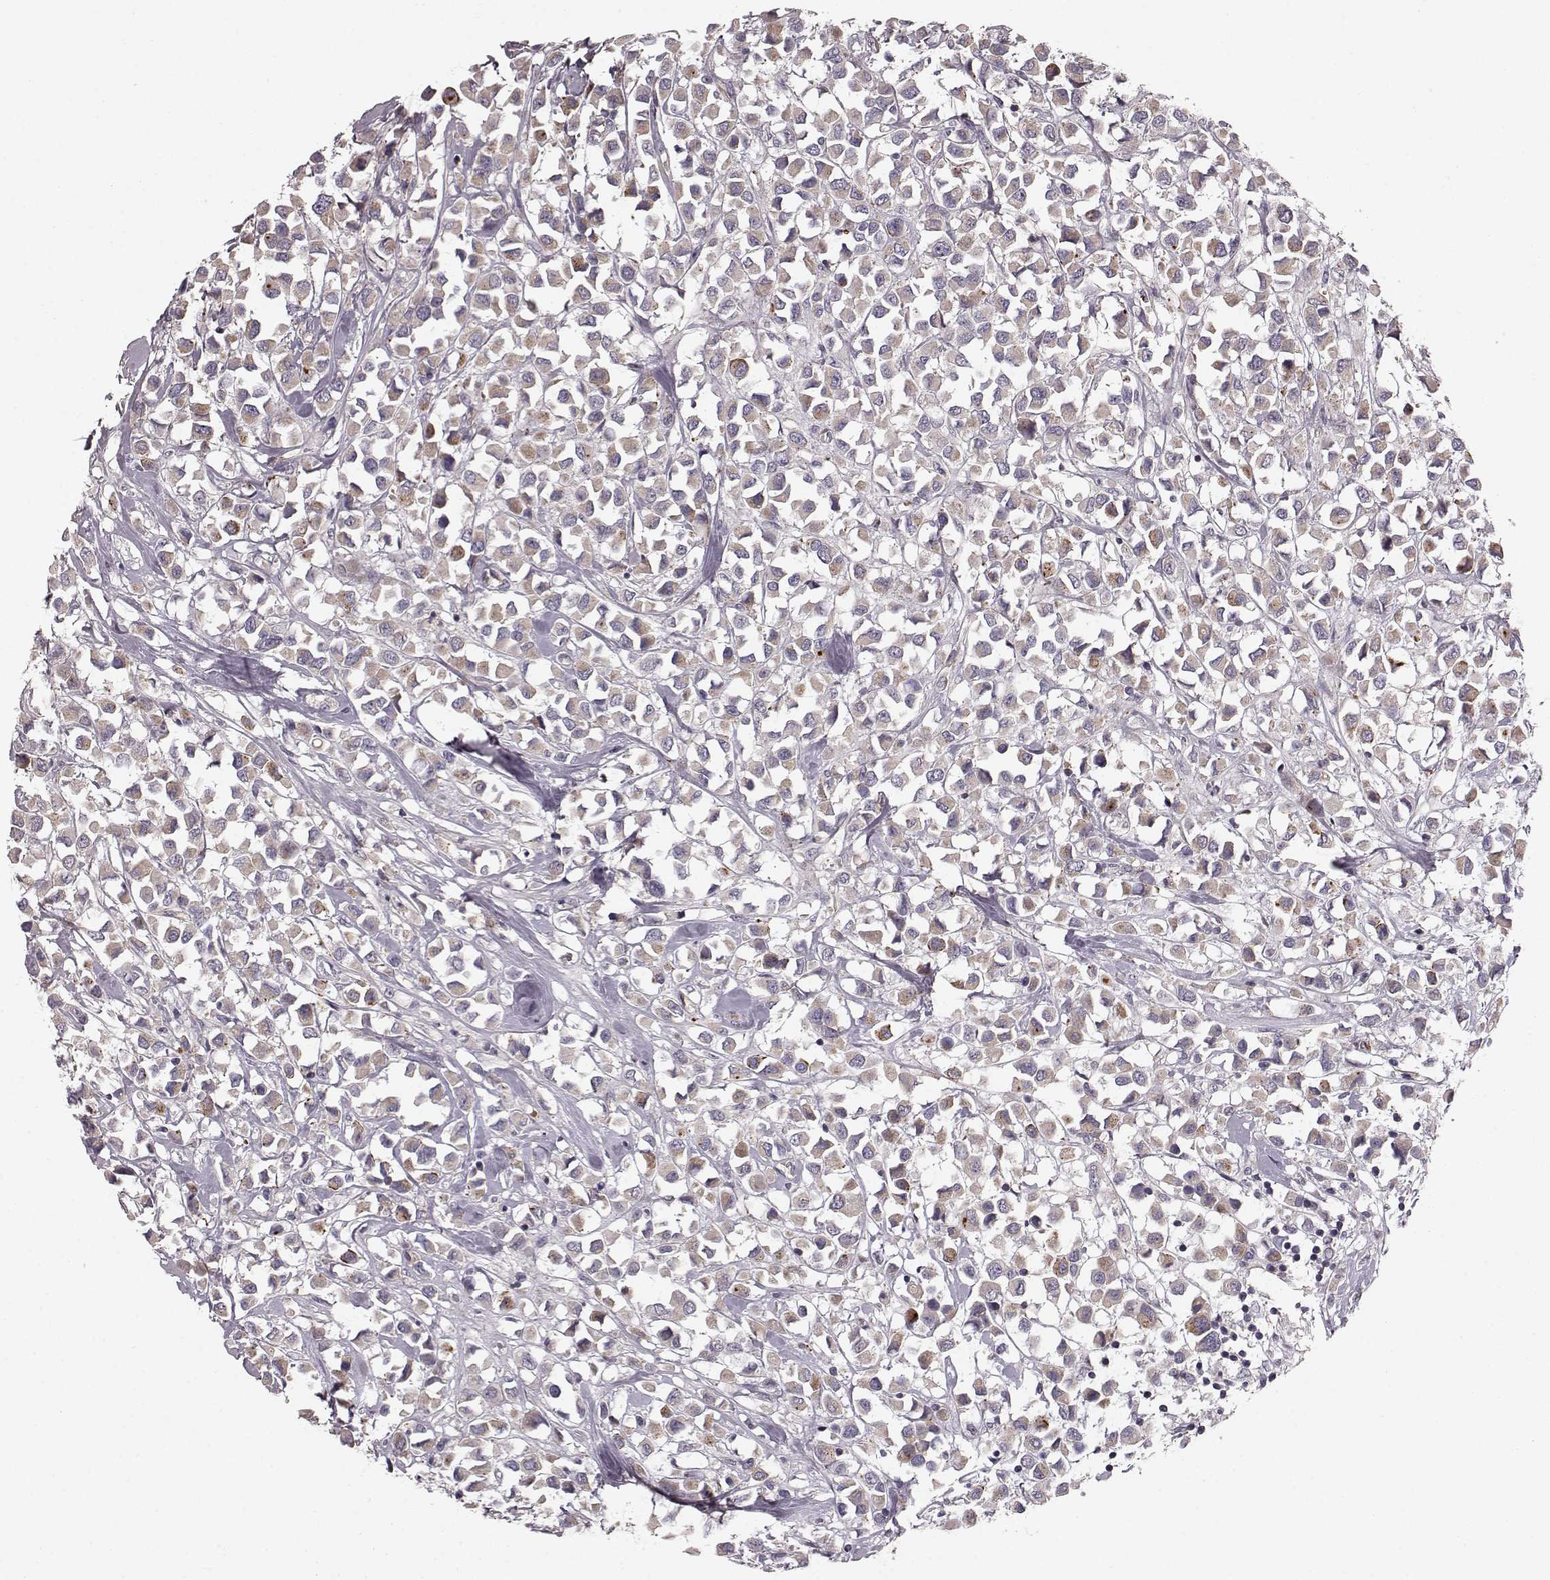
{"staining": {"intensity": "weak", "quantity": "<25%", "location": "cytoplasmic/membranous"}, "tissue": "breast cancer", "cell_type": "Tumor cells", "image_type": "cancer", "snomed": [{"axis": "morphology", "description": "Duct carcinoma"}, {"axis": "topography", "description": "Breast"}], "caption": "Tumor cells are negative for brown protein staining in breast cancer (infiltrating ductal carcinoma).", "gene": "SLC22A18", "patient": {"sex": "female", "age": 61}}